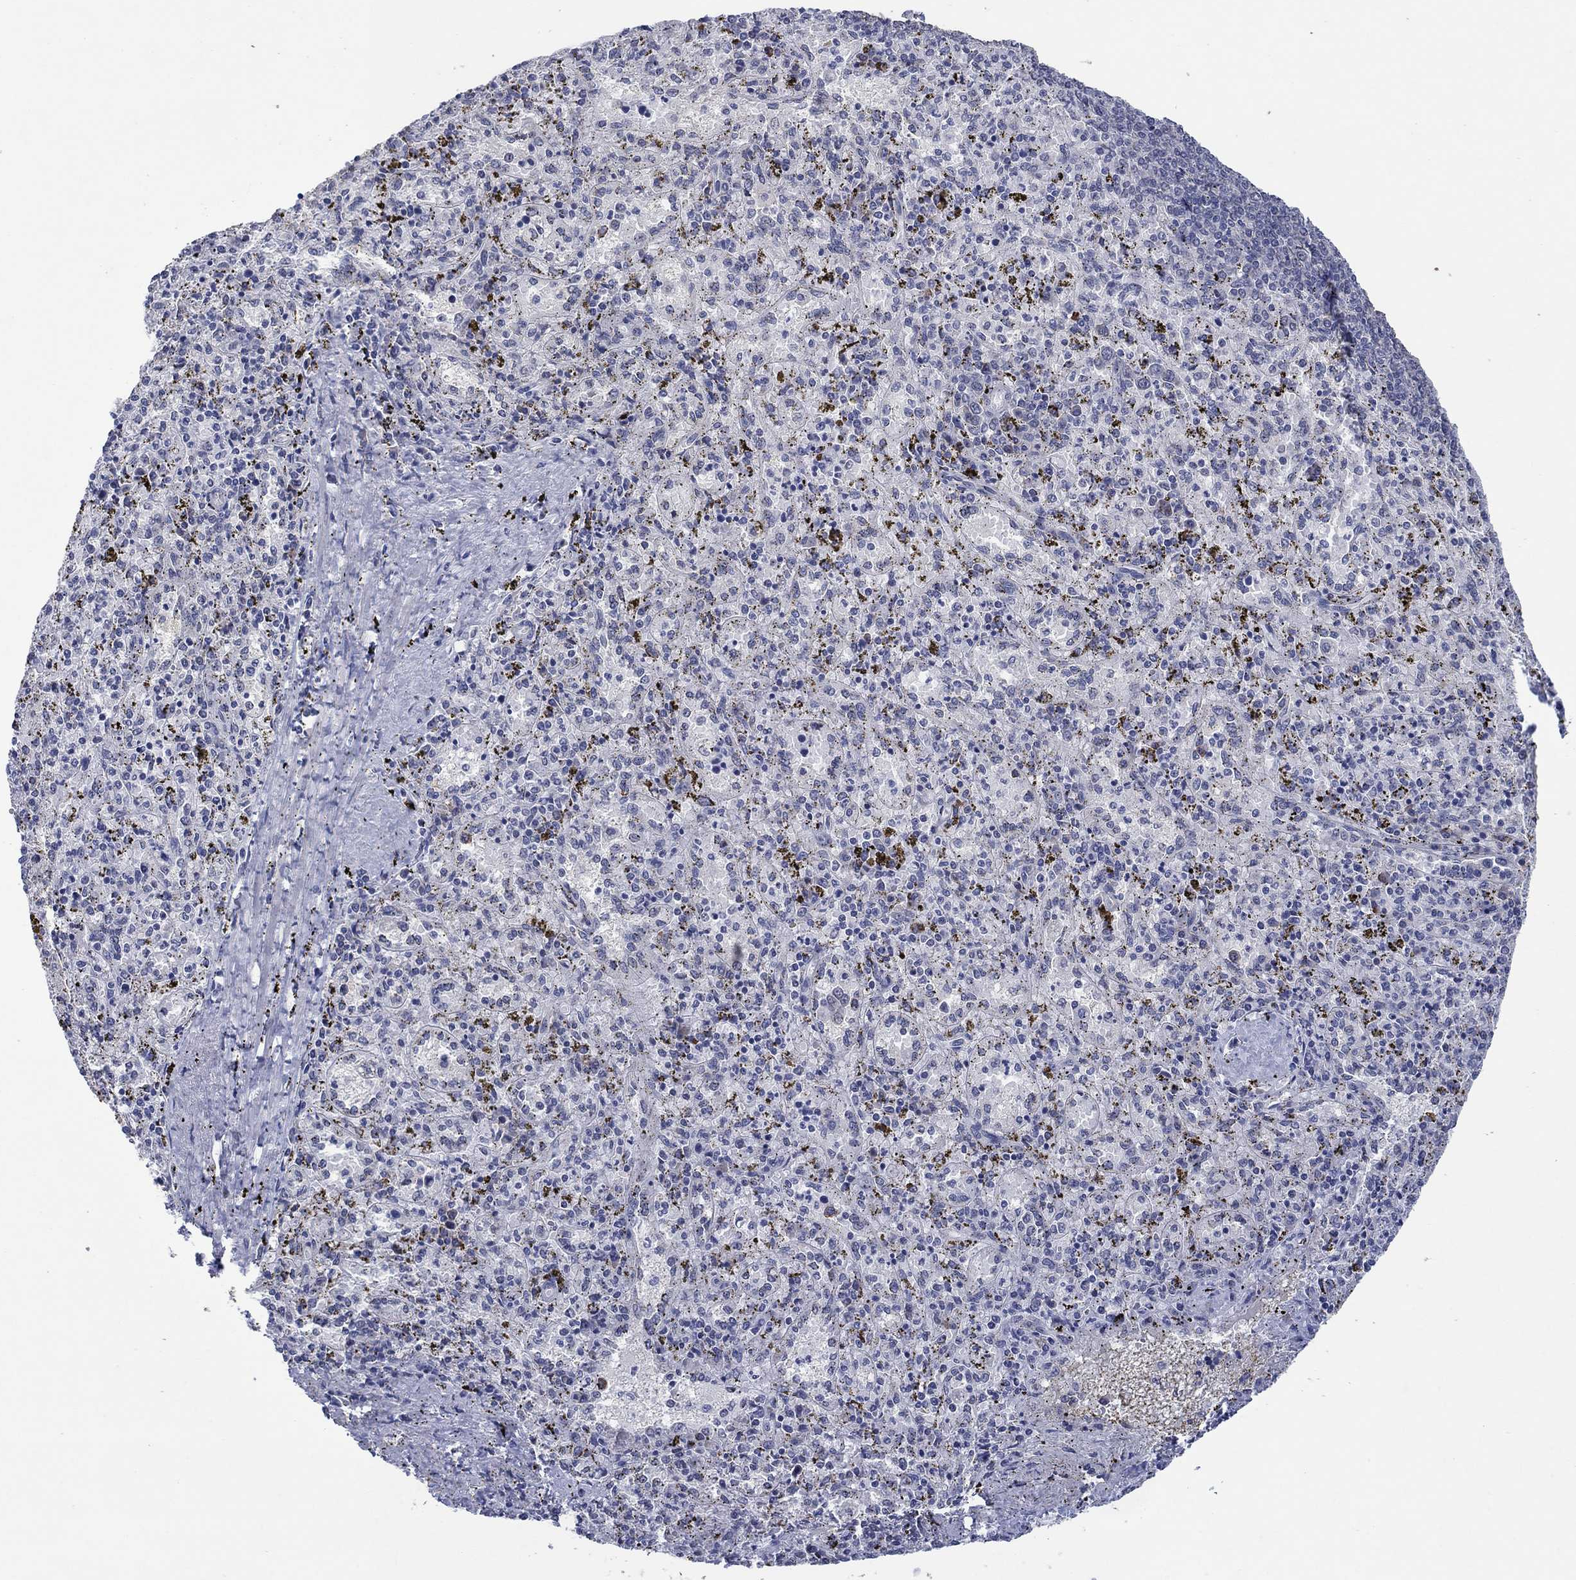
{"staining": {"intensity": "strong", "quantity": "<25%", "location": "cytoplasmic/membranous"}, "tissue": "spleen", "cell_type": "Cells in red pulp", "image_type": "normal", "snomed": [{"axis": "morphology", "description": "Normal tissue, NOS"}, {"axis": "topography", "description": "Spleen"}], "caption": "Immunohistochemistry (IHC) (DAB (3,3'-diaminobenzidine)) staining of benign spleen exhibits strong cytoplasmic/membranous protein positivity in about <25% of cells in red pulp. (brown staining indicates protein expression, while blue staining denotes nuclei).", "gene": "SDC1", "patient": {"sex": "female", "age": 50}}